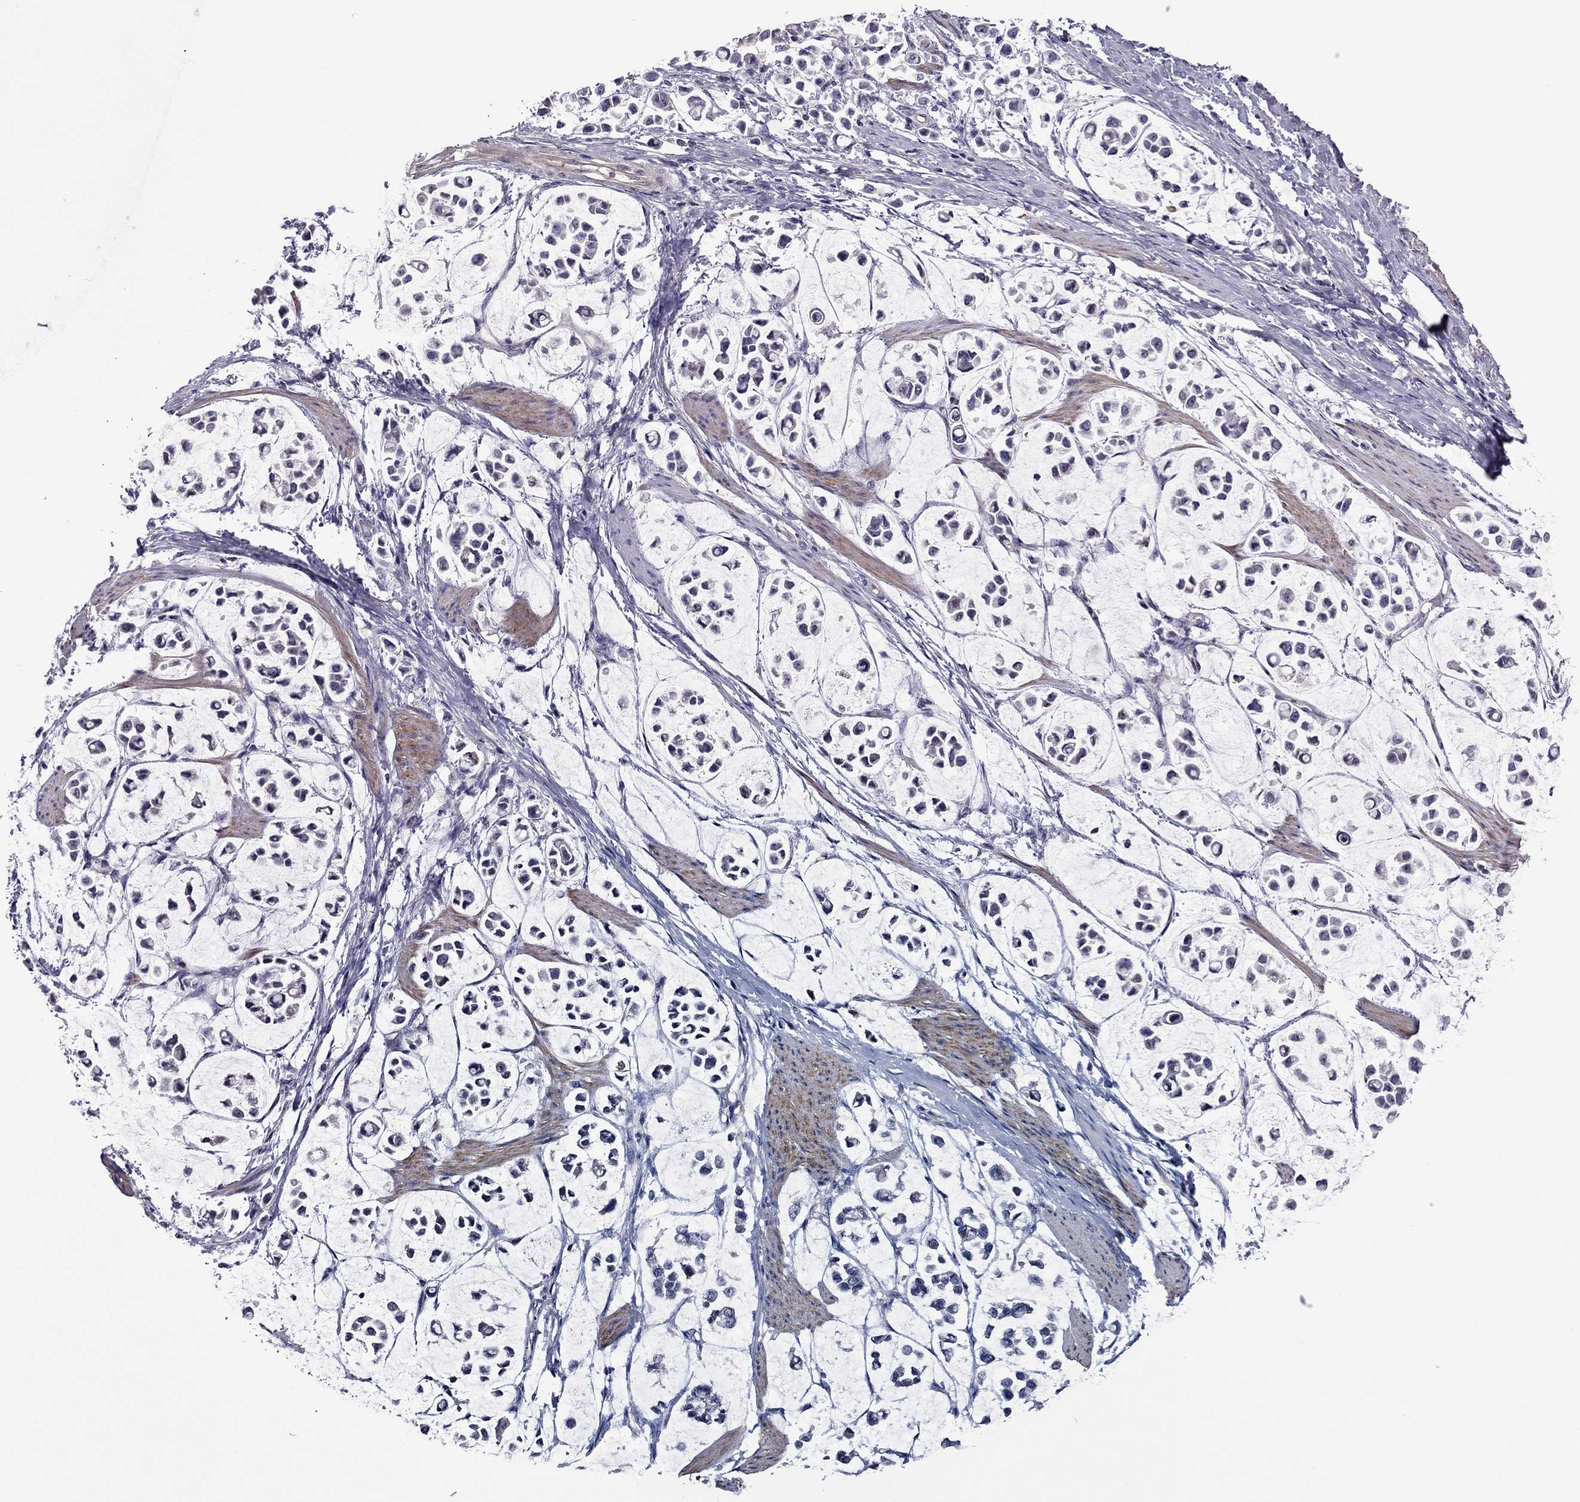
{"staining": {"intensity": "negative", "quantity": "none", "location": "none"}, "tissue": "stomach cancer", "cell_type": "Tumor cells", "image_type": "cancer", "snomed": [{"axis": "morphology", "description": "Adenocarcinoma, NOS"}, {"axis": "topography", "description": "Stomach"}], "caption": "Protein analysis of stomach adenocarcinoma displays no significant positivity in tumor cells.", "gene": "SLC16A8", "patient": {"sex": "male", "age": 82}}